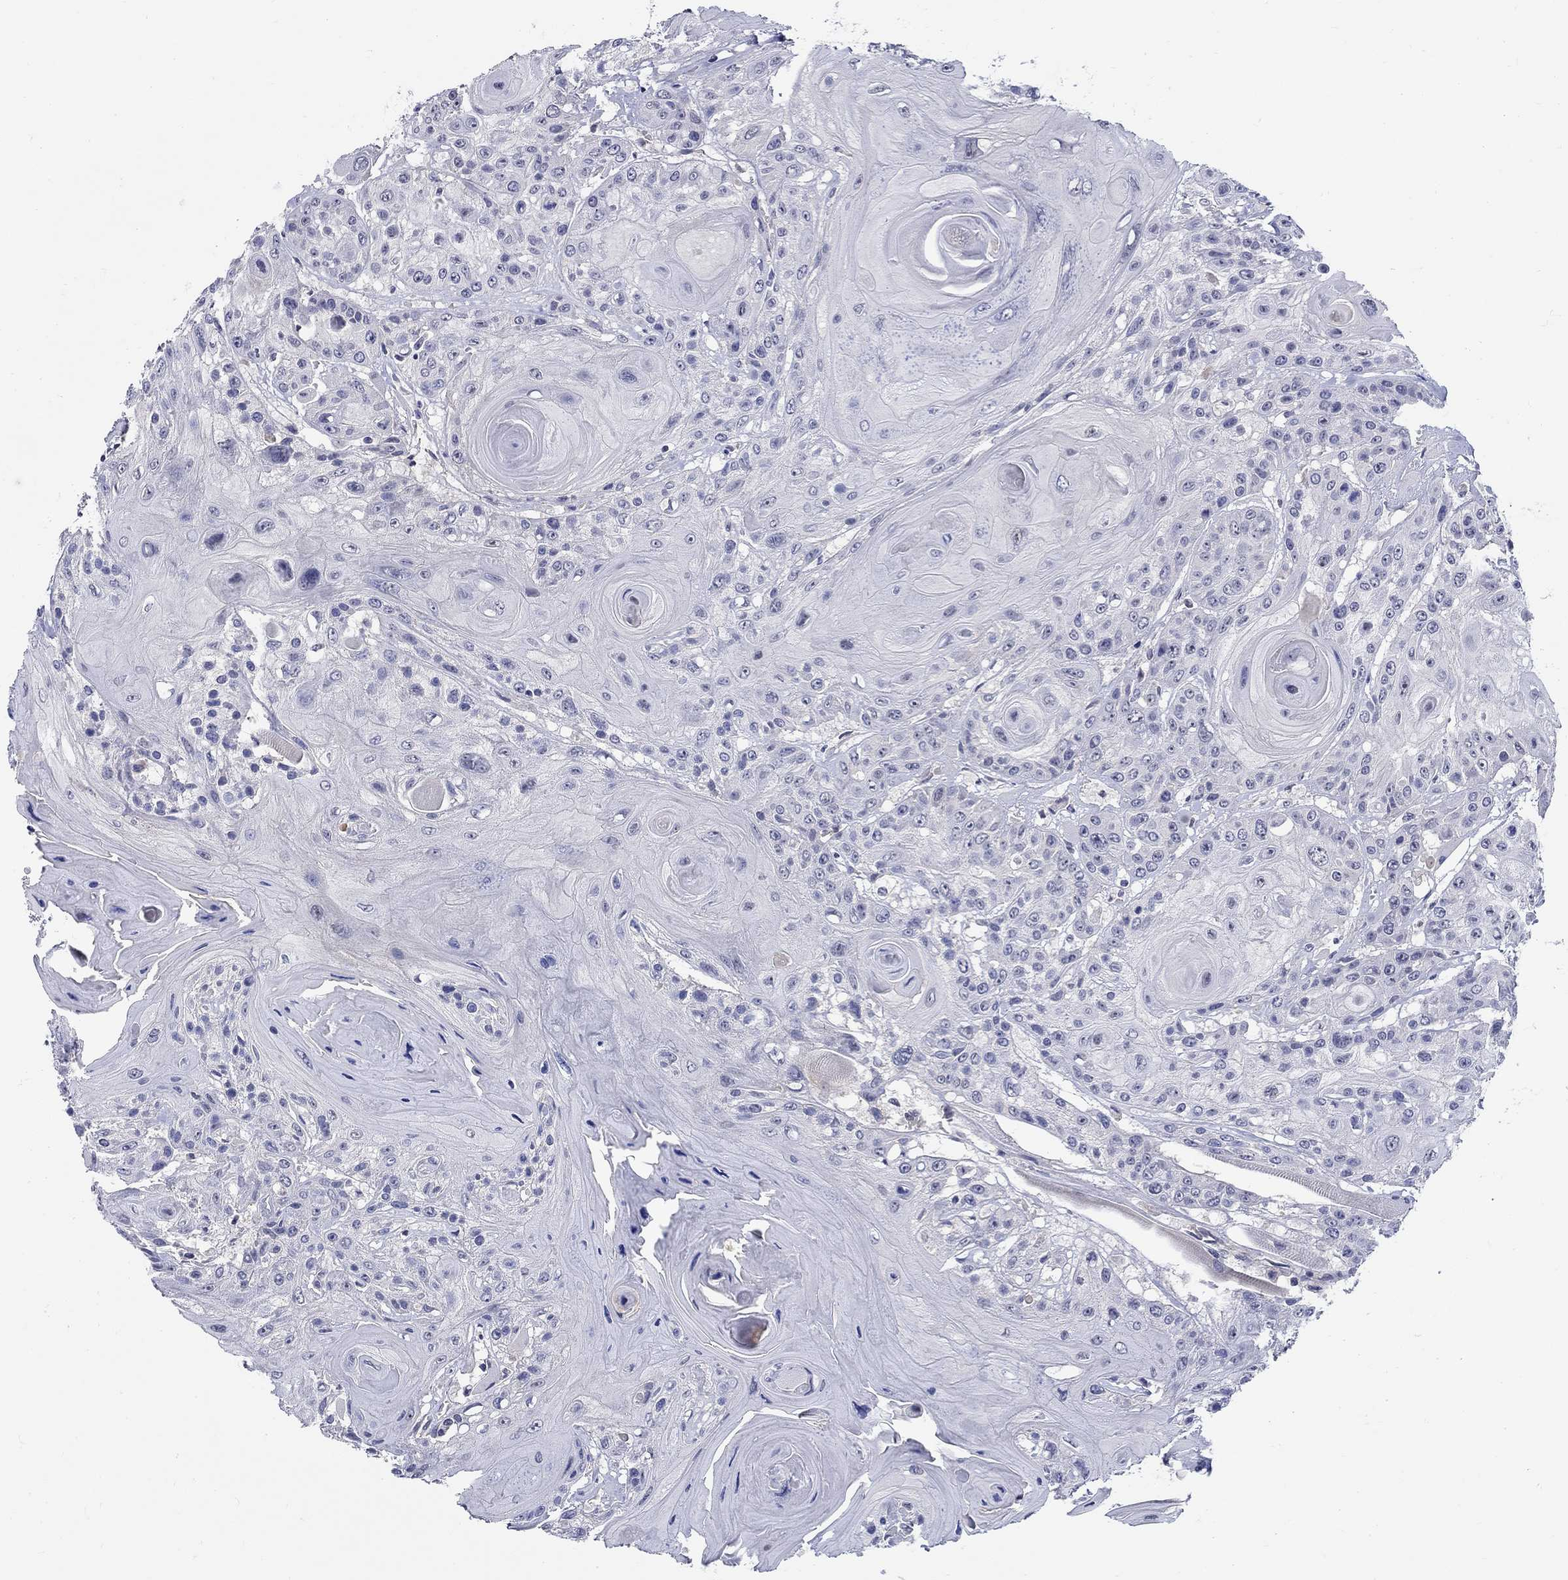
{"staining": {"intensity": "negative", "quantity": "none", "location": "none"}, "tissue": "head and neck cancer", "cell_type": "Tumor cells", "image_type": "cancer", "snomed": [{"axis": "morphology", "description": "Squamous cell carcinoma, NOS"}, {"axis": "topography", "description": "Head-Neck"}], "caption": "A high-resolution photomicrograph shows IHC staining of head and neck cancer, which reveals no significant positivity in tumor cells. The staining was performed using DAB to visualize the protein expression in brown, while the nuclei were stained in blue with hematoxylin (Magnification: 20x).", "gene": "SLC30A3", "patient": {"sex": "female", "age": 59}}